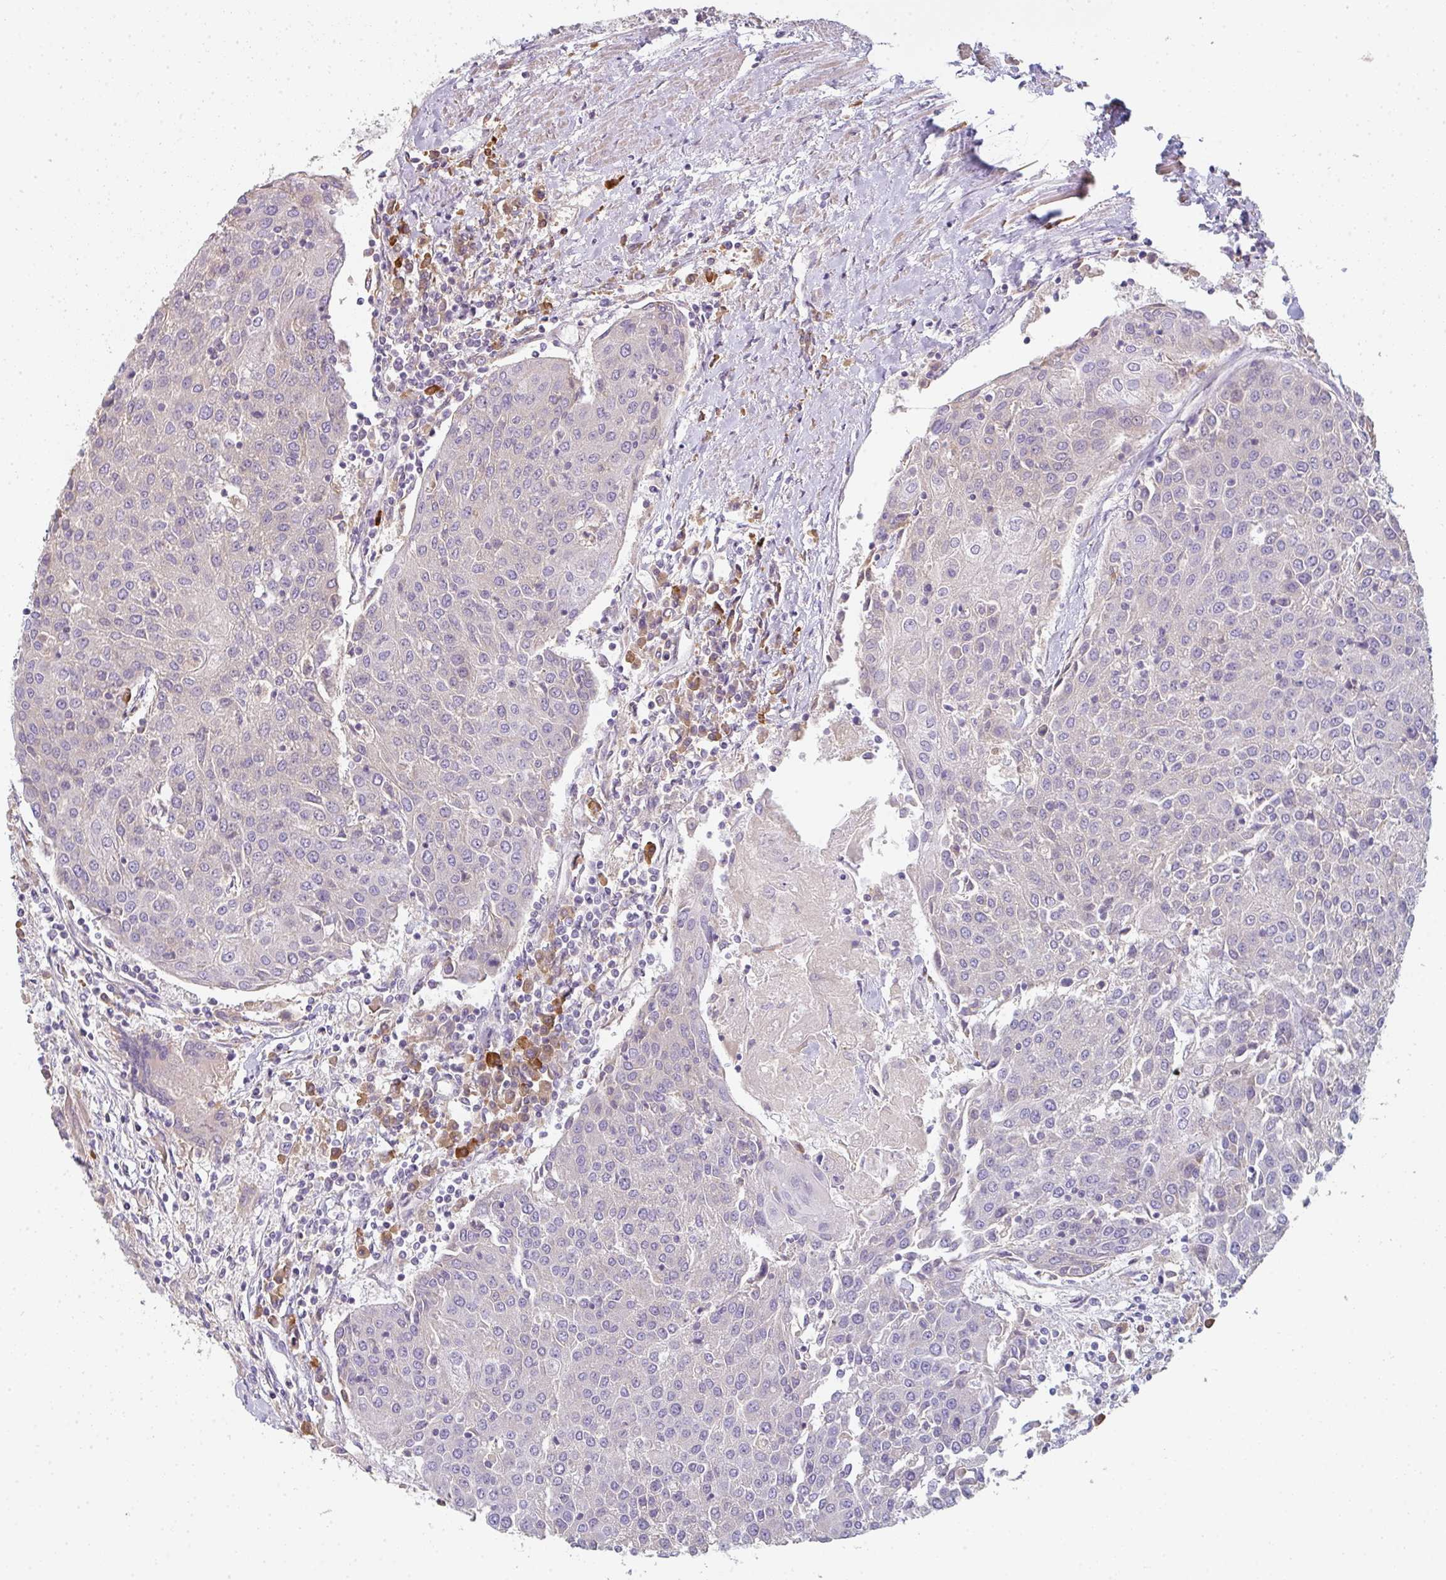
{"staining": {"intensity": "negative", "quantity": "none", "location": "none"}, "tissue": "urothelial cancer", "cell_type": "Tumor cells", "image_type": "cancer", "snomed": [{"axis": "morphology", "description": "Urothelial carcinoma, High grade"}, {"axis": "topography", "description": "Urinary bladder"}], "caption": "Immunohistochemistry histopathology image of neoplastic tissue: human urothelial cancer stained with DAB exhibits no significant protein staining in tumor cells.", "gene": "ZNF215", "patient": {"sex": "female", "age": 85}}